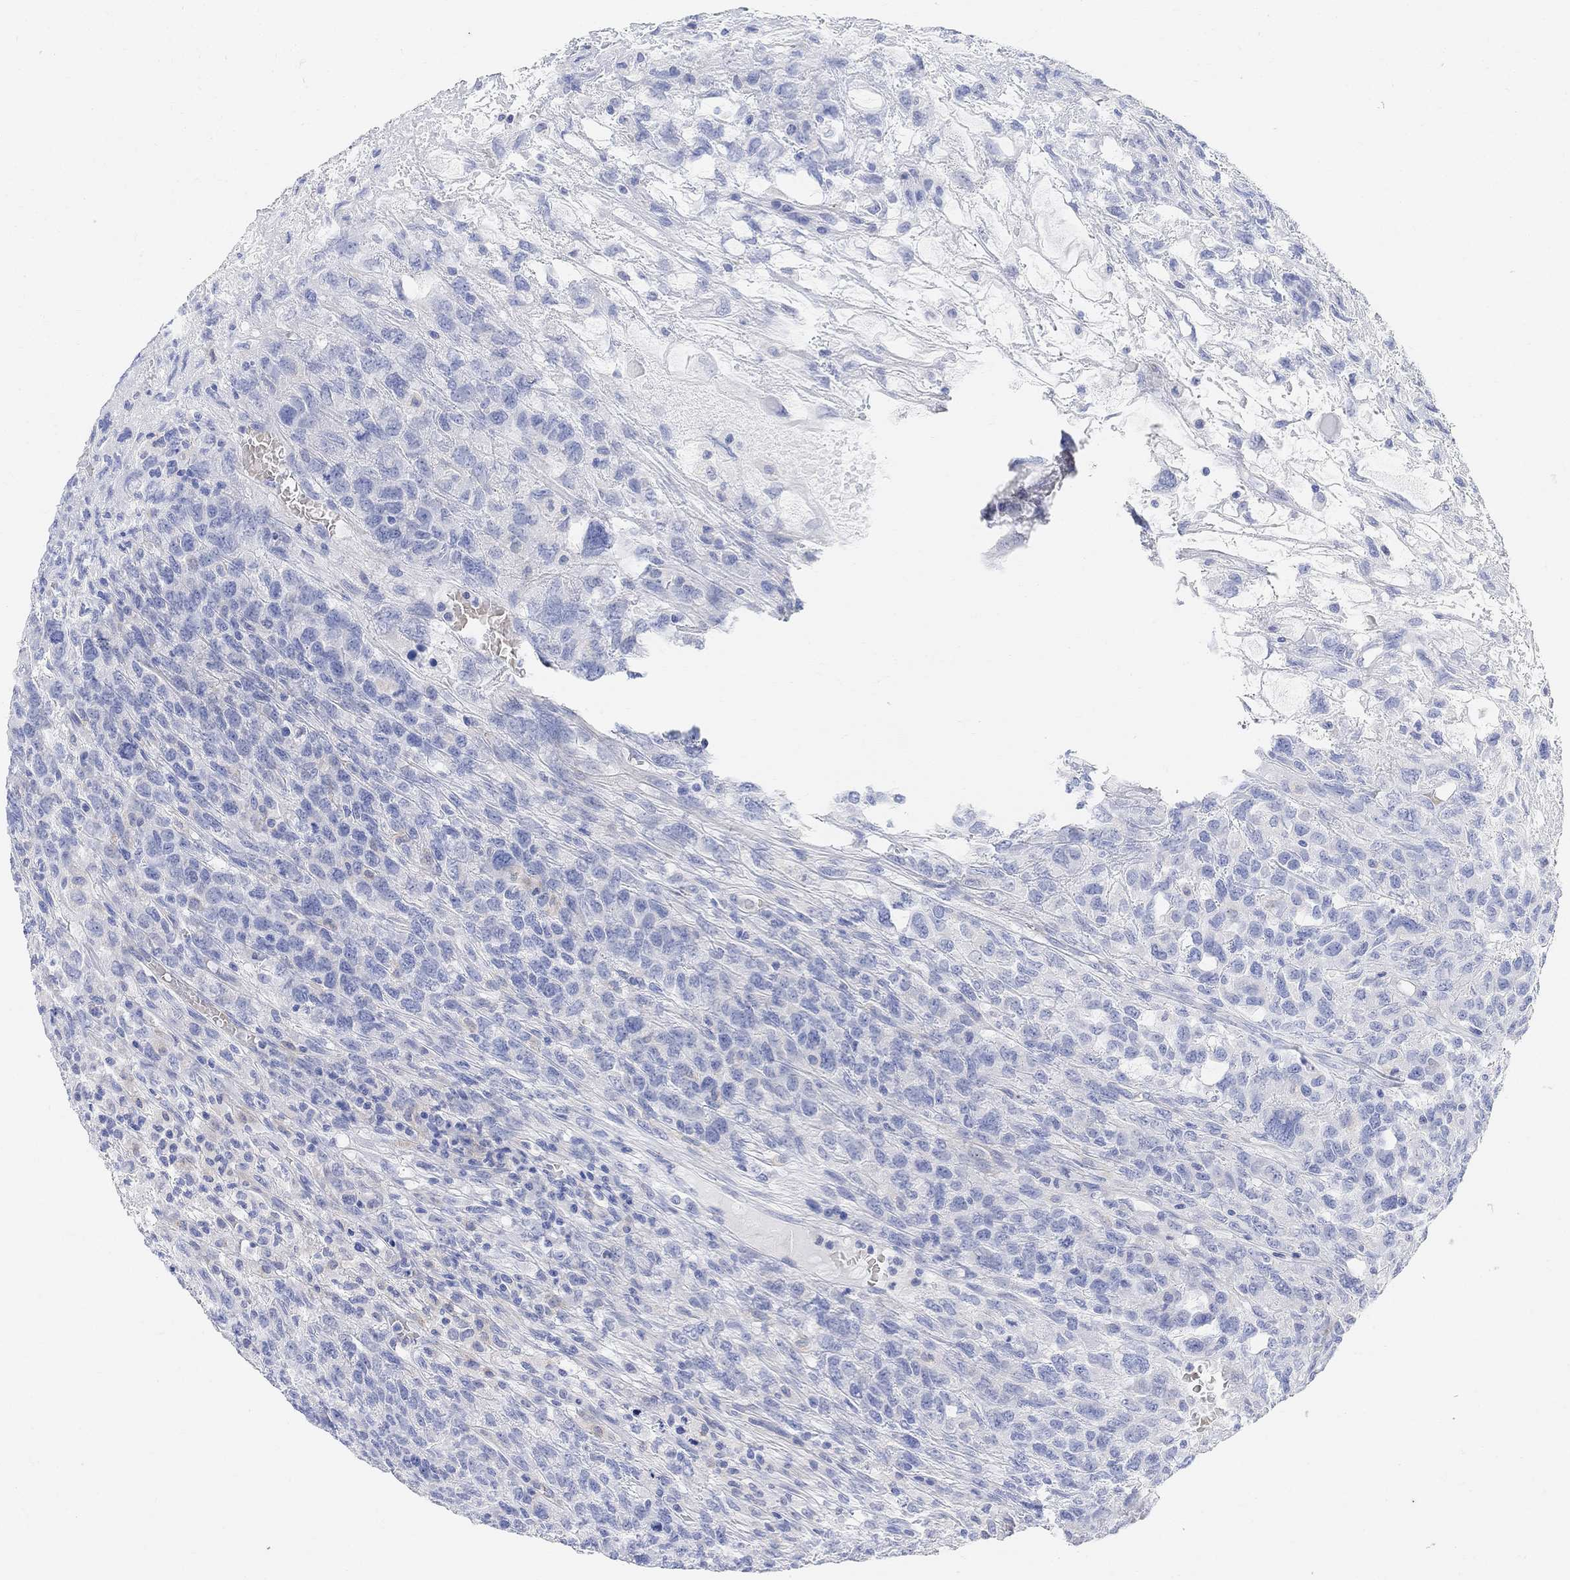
{"staining": {"intensity": "negative", "quantity": "none", "location": "none"}, "tissue": "testis cancer", "cell_type": "Tumor cells", "image_type": "cancer", "snomed": [{"axis": "morphology", "description": "Seminoma, NOS"}, {"axis": "topography", "description": "Testis"}], "caption": "This is an immunohistochemistry histopathology image of human testis cancer (seminoma). There is no expression in tumor cells.", "gene": "RETNLB", "patient": {"sex": "male", "age": 52}}